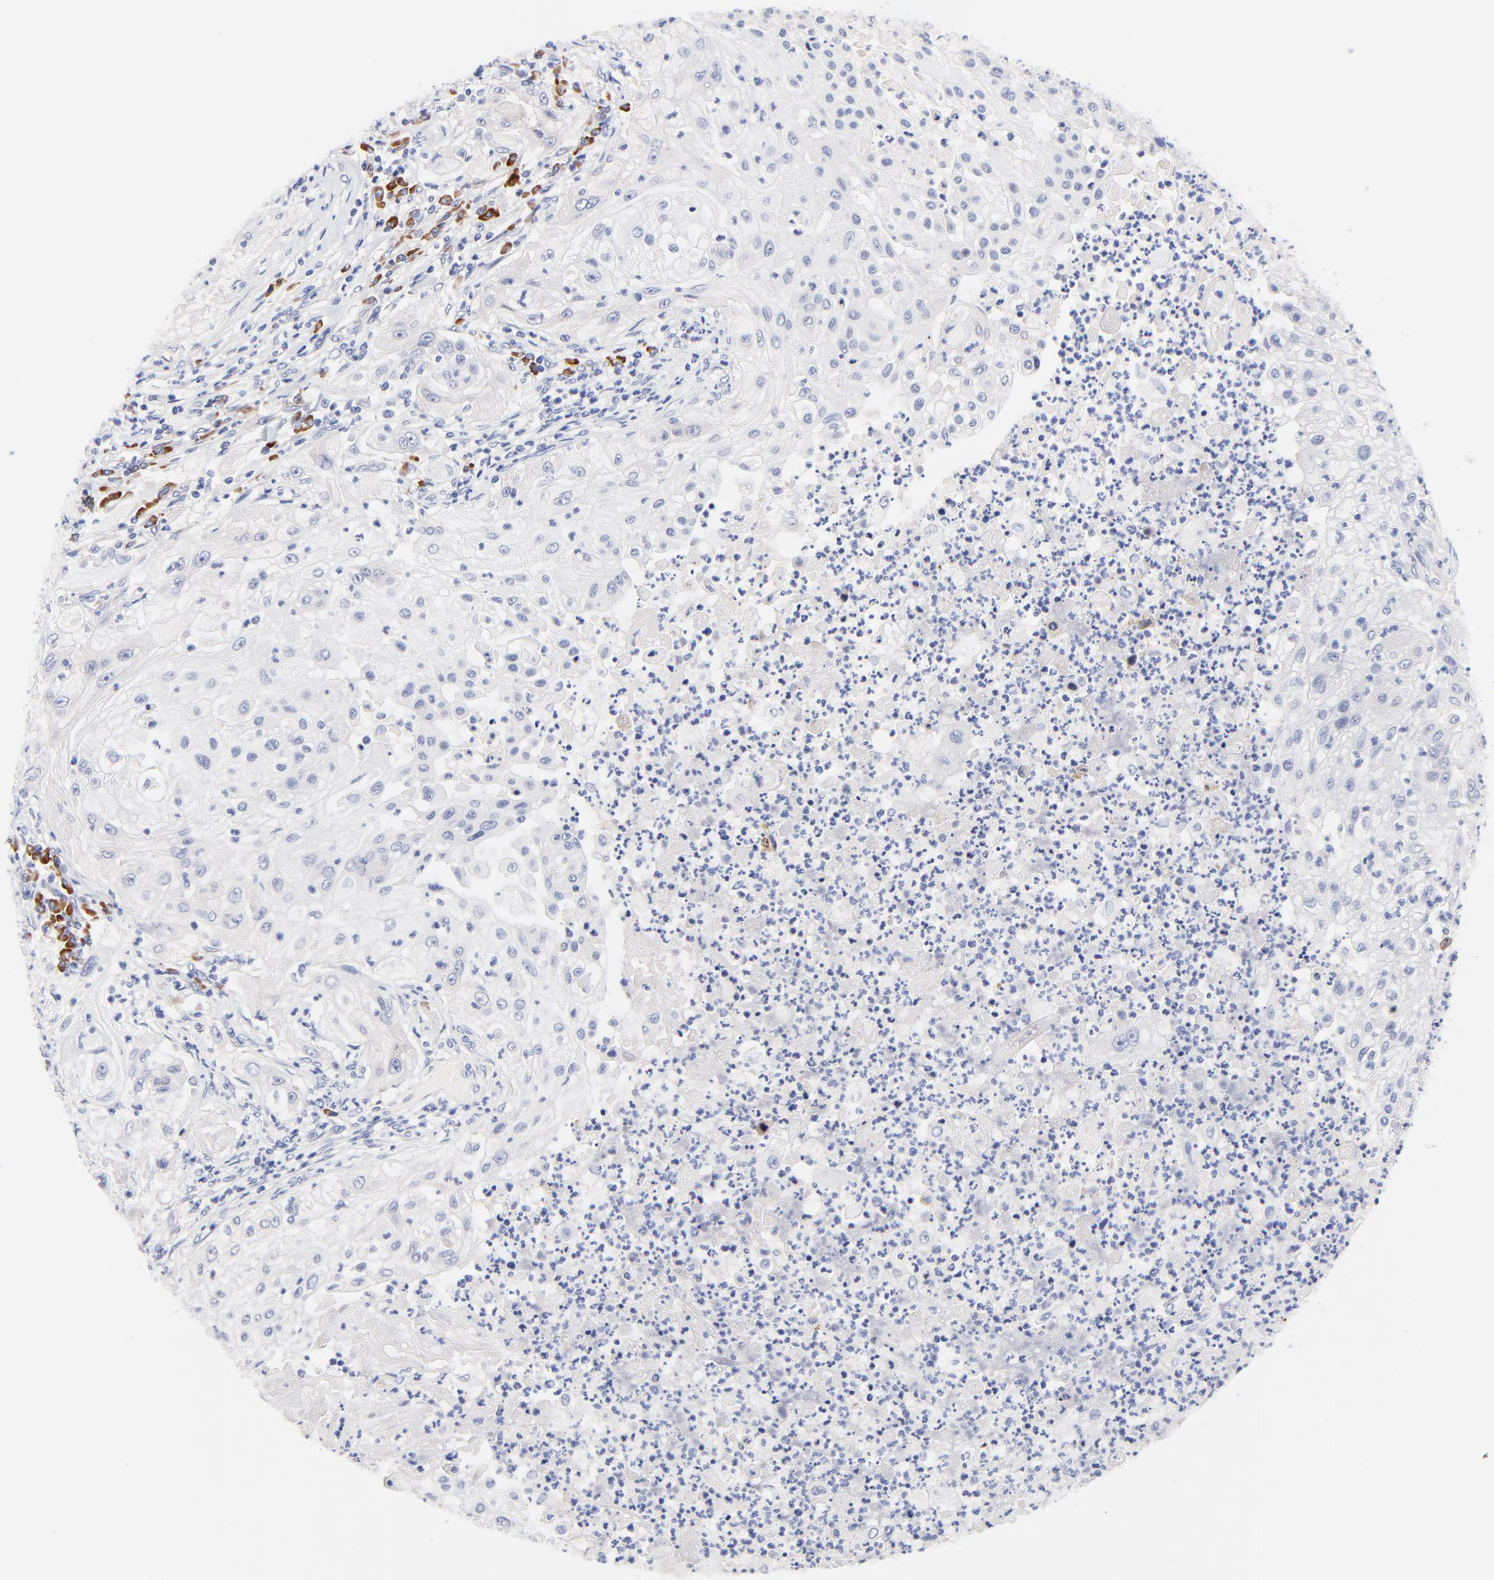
{"staining": {"intensity": "negative", "quantity": "none", "location": "none"}, "tissue": "lung cancer", "cell_type": "Tumor cells", "image_type": "cancer", "snomed": [{"axis": "morphology", "description": "Inflammation, NOS"}, {"axis": "morphology", "description": "Squamous cell carcinoma, NOS"}, {"axis": "topography", "description": "Lymph node"}, {"axis": "topography", "description": "Soft tissue"}, {"axis": "topography", "description": "Lung"}], "caption": "Human lung cancer (squamous cell carcinoma) stained for a protein using IHC reveals no positivity in tumor cells.", "gene": "AFF2", "patient": {"sex": "male", "age": 66}}